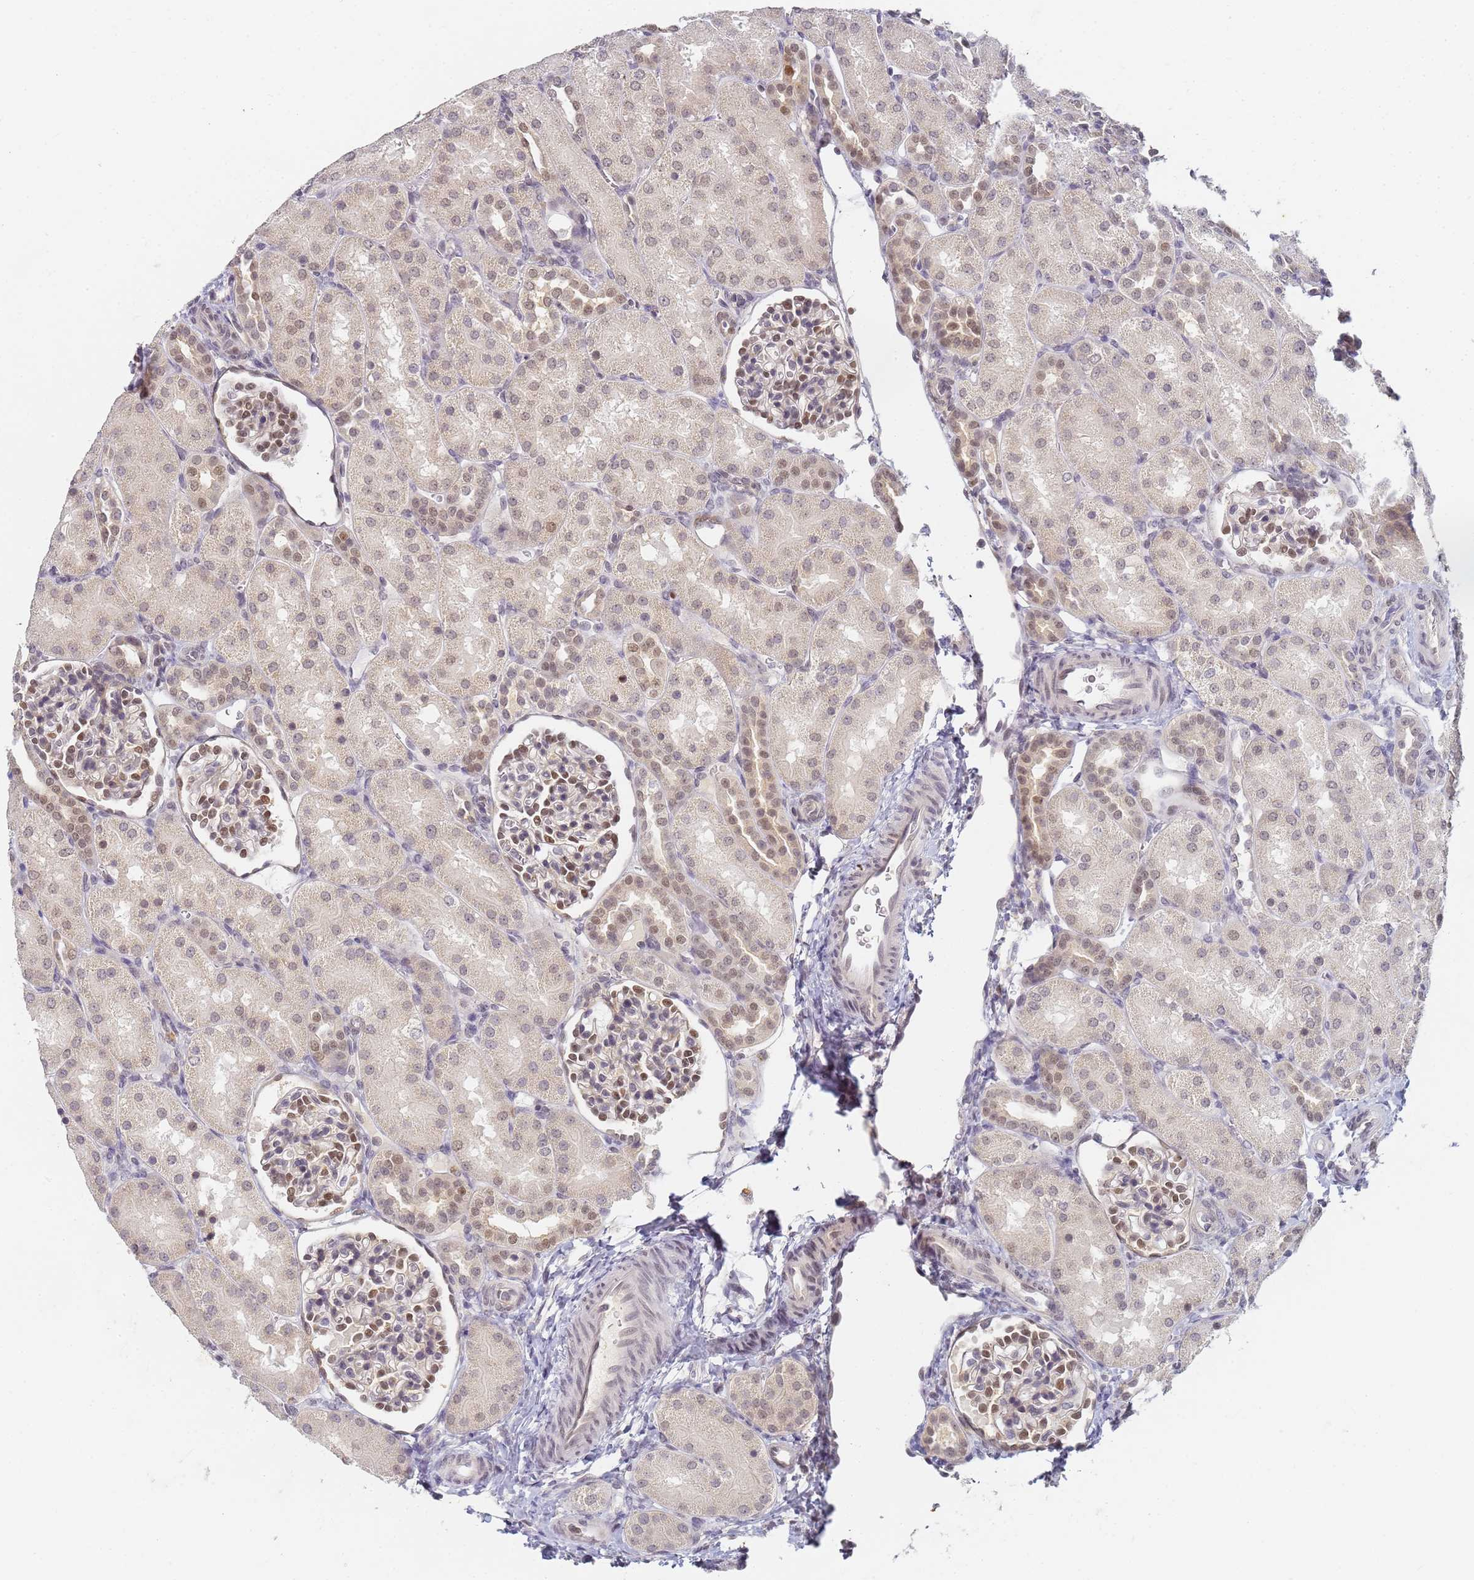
{"staining": {"intensity": "moderate", "quantity": "25%-75%", "location": "nuclear"}, "tissue": "kidney", "cell_type": "Cells in glomeruli", "image_type": "normal", "snomed": [{"axis": "morphology", "description": "Normal tissue, NOS"}, {"axis": "topography", "description": "Kidney"}], "caption": "Human kidney stained for a protein (brown) exhibits moderate nuclear positive positivity in about 25%-75% of cells in glomeruli.", "gene": "HMCES", "patient": {"sex": "male", "age": 1}}